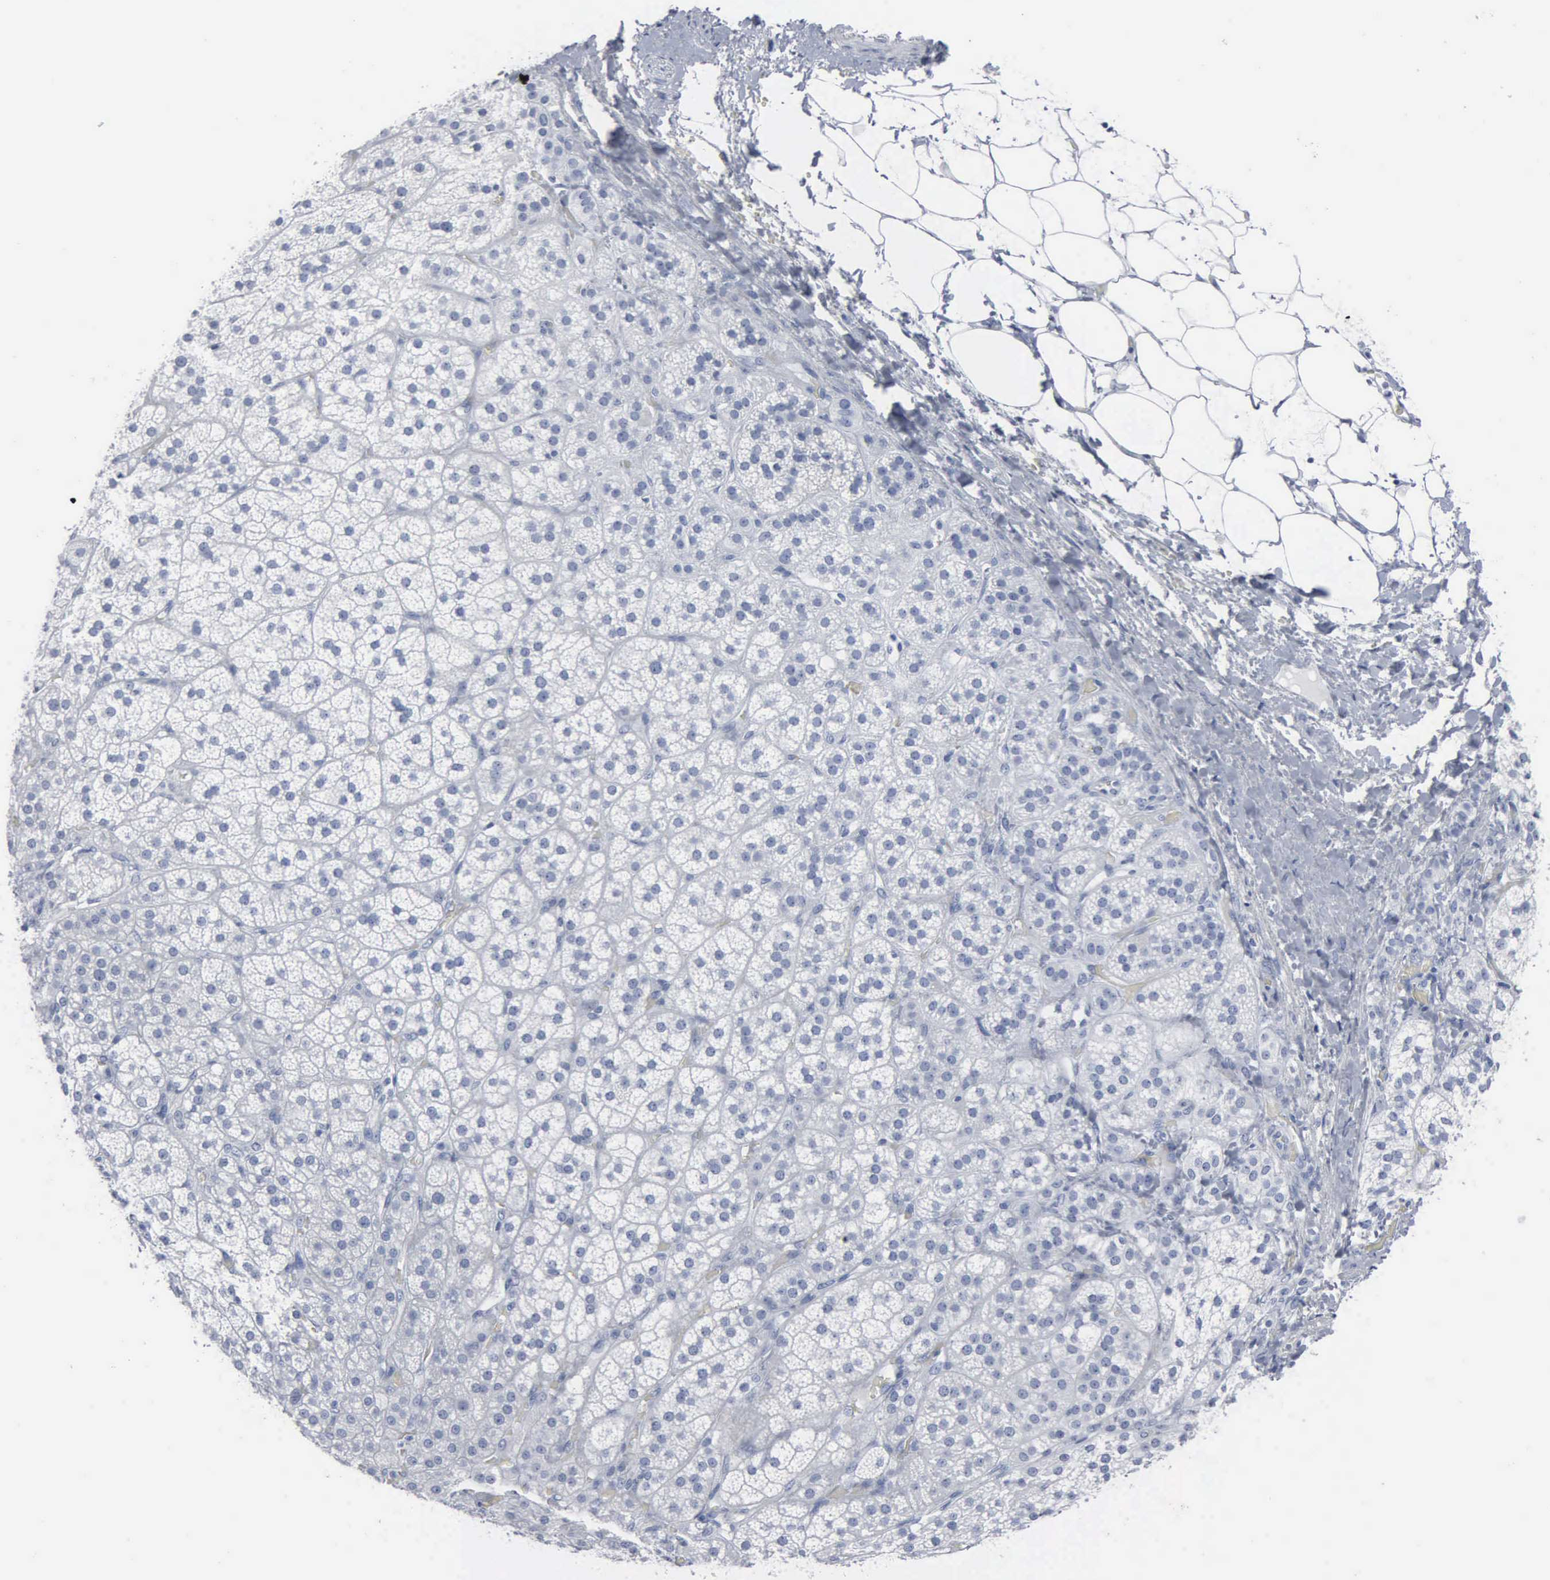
{"staining": {"intensity": "negative", "quantity": "none", "location": "none"}, "tissue": "adrenal gland", "cell_type": "Glandular cells", "image_type": "normal", "snomed": [{"axis": "morphology", "description": "Normal tissue, NOS"}, {"axis": "topography", "description": "Adrenal gland"}], "caption": "Adrenal gland stained for a protein using IHC exhibits no positivity glandular cells.", "gene": "DMD", "patient": {"sex": "female", "age": 60}}